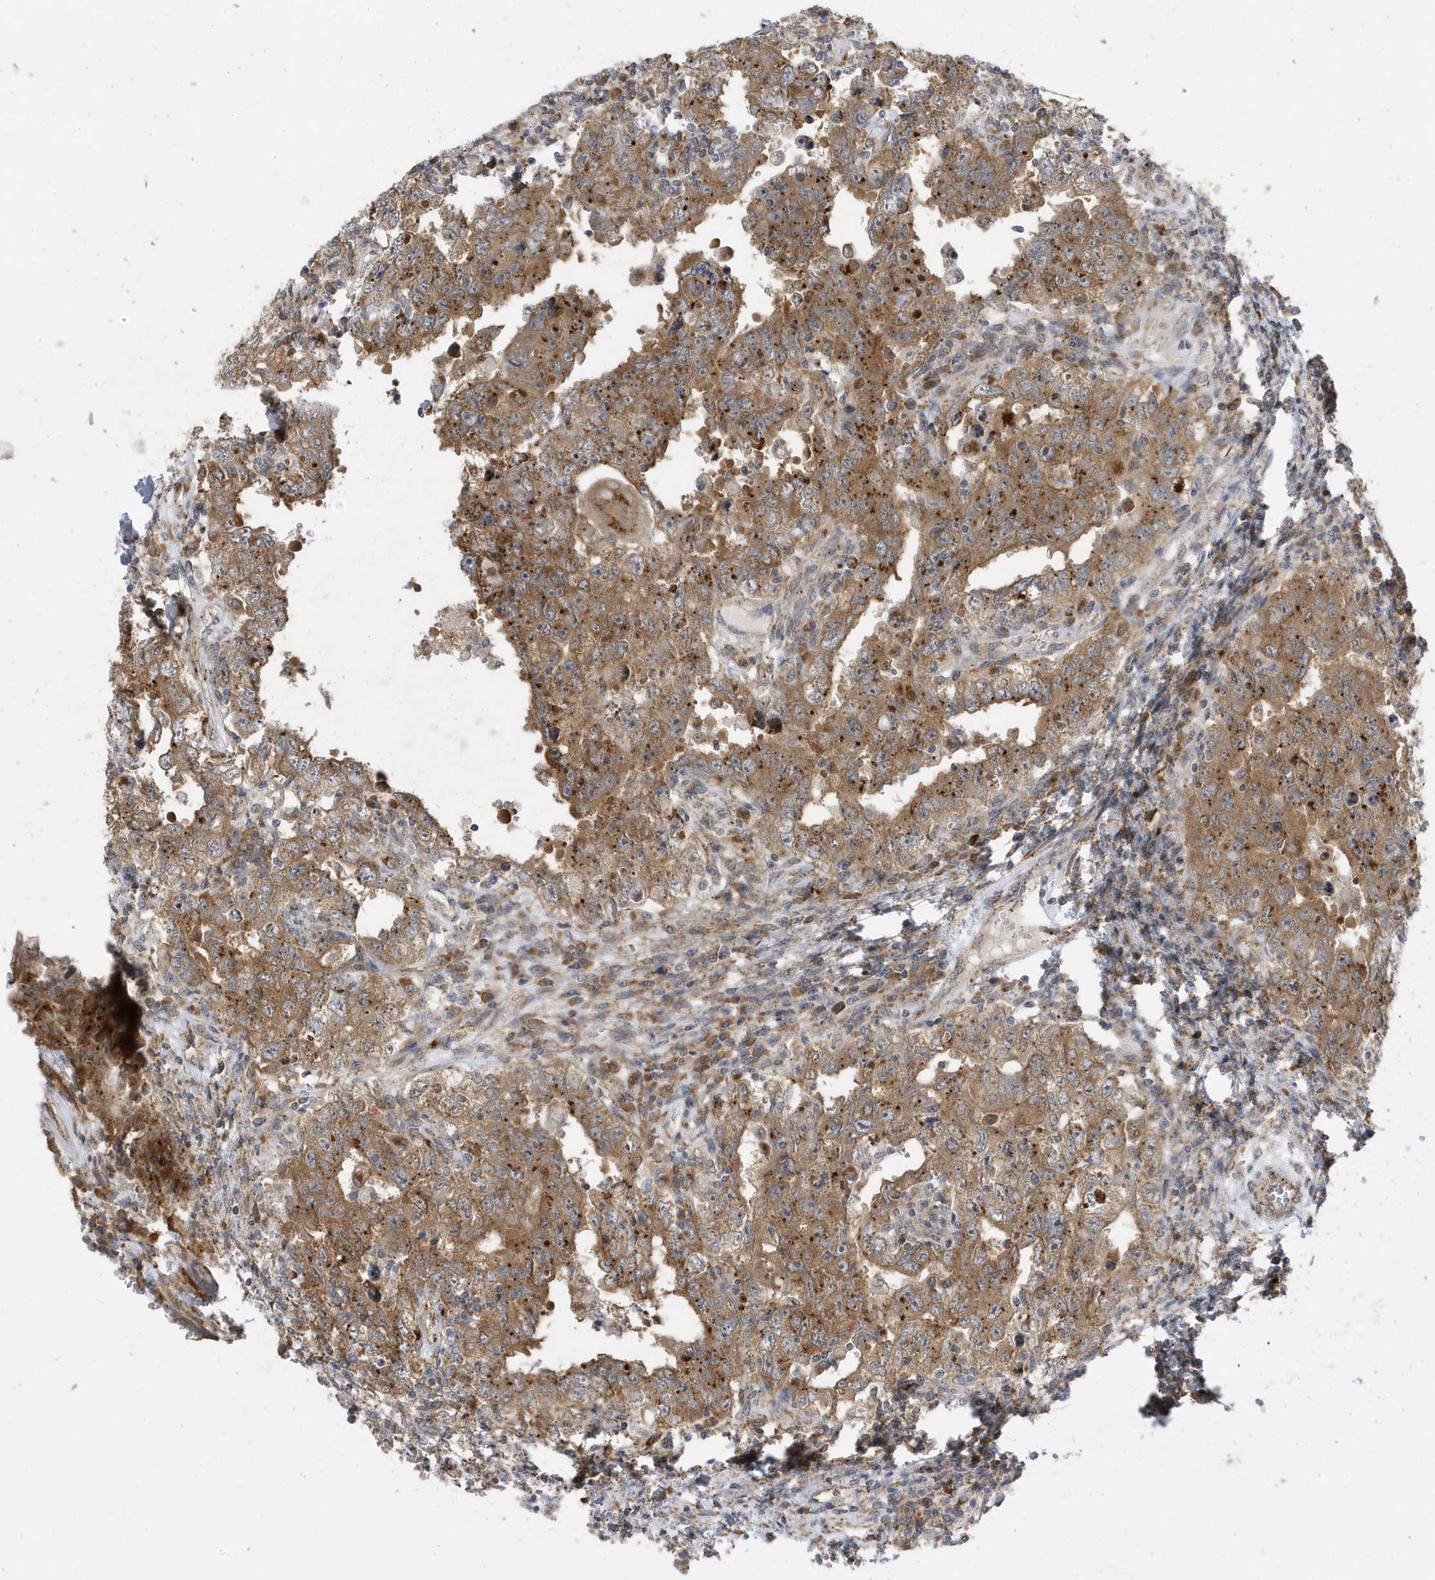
{"staining": {"intensity": "moderate", "quantity": ">75%", "location": "cytoplasmic/membranous"}, "tissue": "testis cancer", "cell_type": "Tumor cells", "image_type": "cancer", "snomed": [{"axis": "morphology", "description": "Carcinoma, Embryonal, NOS"}, {"axis": "topography", "description": "Testis"}], "caption": "This image shows testis cancer (embryonal carcinoma) stained with IHC to label a protein in brown. The cytoplasmic/membranous of tumor cells show moderate positivity for the protein. Nuclei are counter-stained blue.", "gene": "ZNF507", "patient": {"sex": "male", "age": 26}}